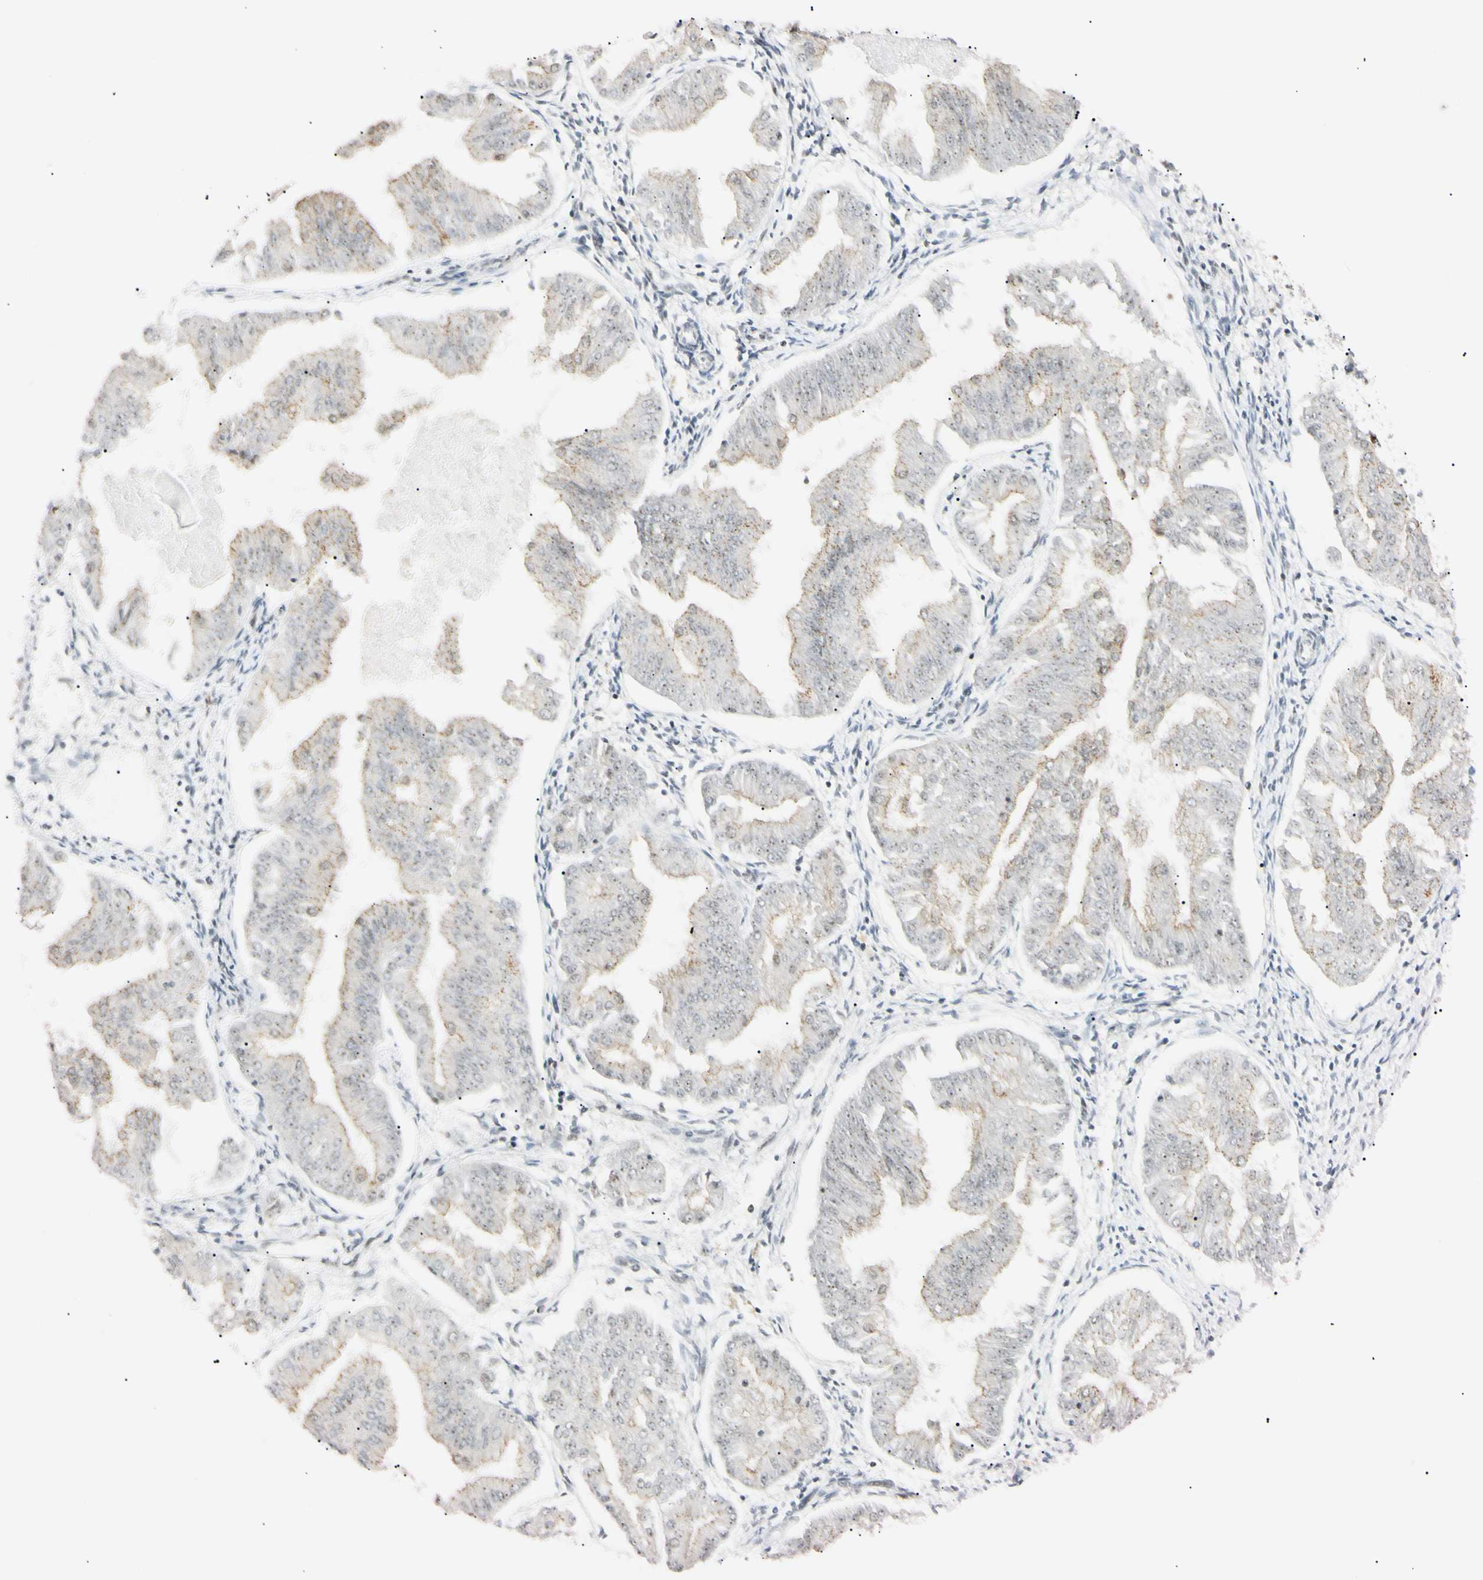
{"staining": {"intensity": "negative", "quantity": "none", "location": "none"}, "tissue": "endometrial cancer", "cell_type": "Tumor cells", "image_type": "cancer", "snomed": [{"axis": "morphology", "description": "Adenocarcinoma, NOS"}, {"axis": "topography", "description": "Endometrium"}], "caption": "High magnification brightfield microscopy of endometrial adenocarcinoma stained with DAB (brown) and counterstained with hematoxylin (blue): tumor cells show no significant expression. (Immunohistochemistry, brightfield microscopy, high magnification).", "gene": "ZNF134", "patient": {"sex": "female", "age": 53}}